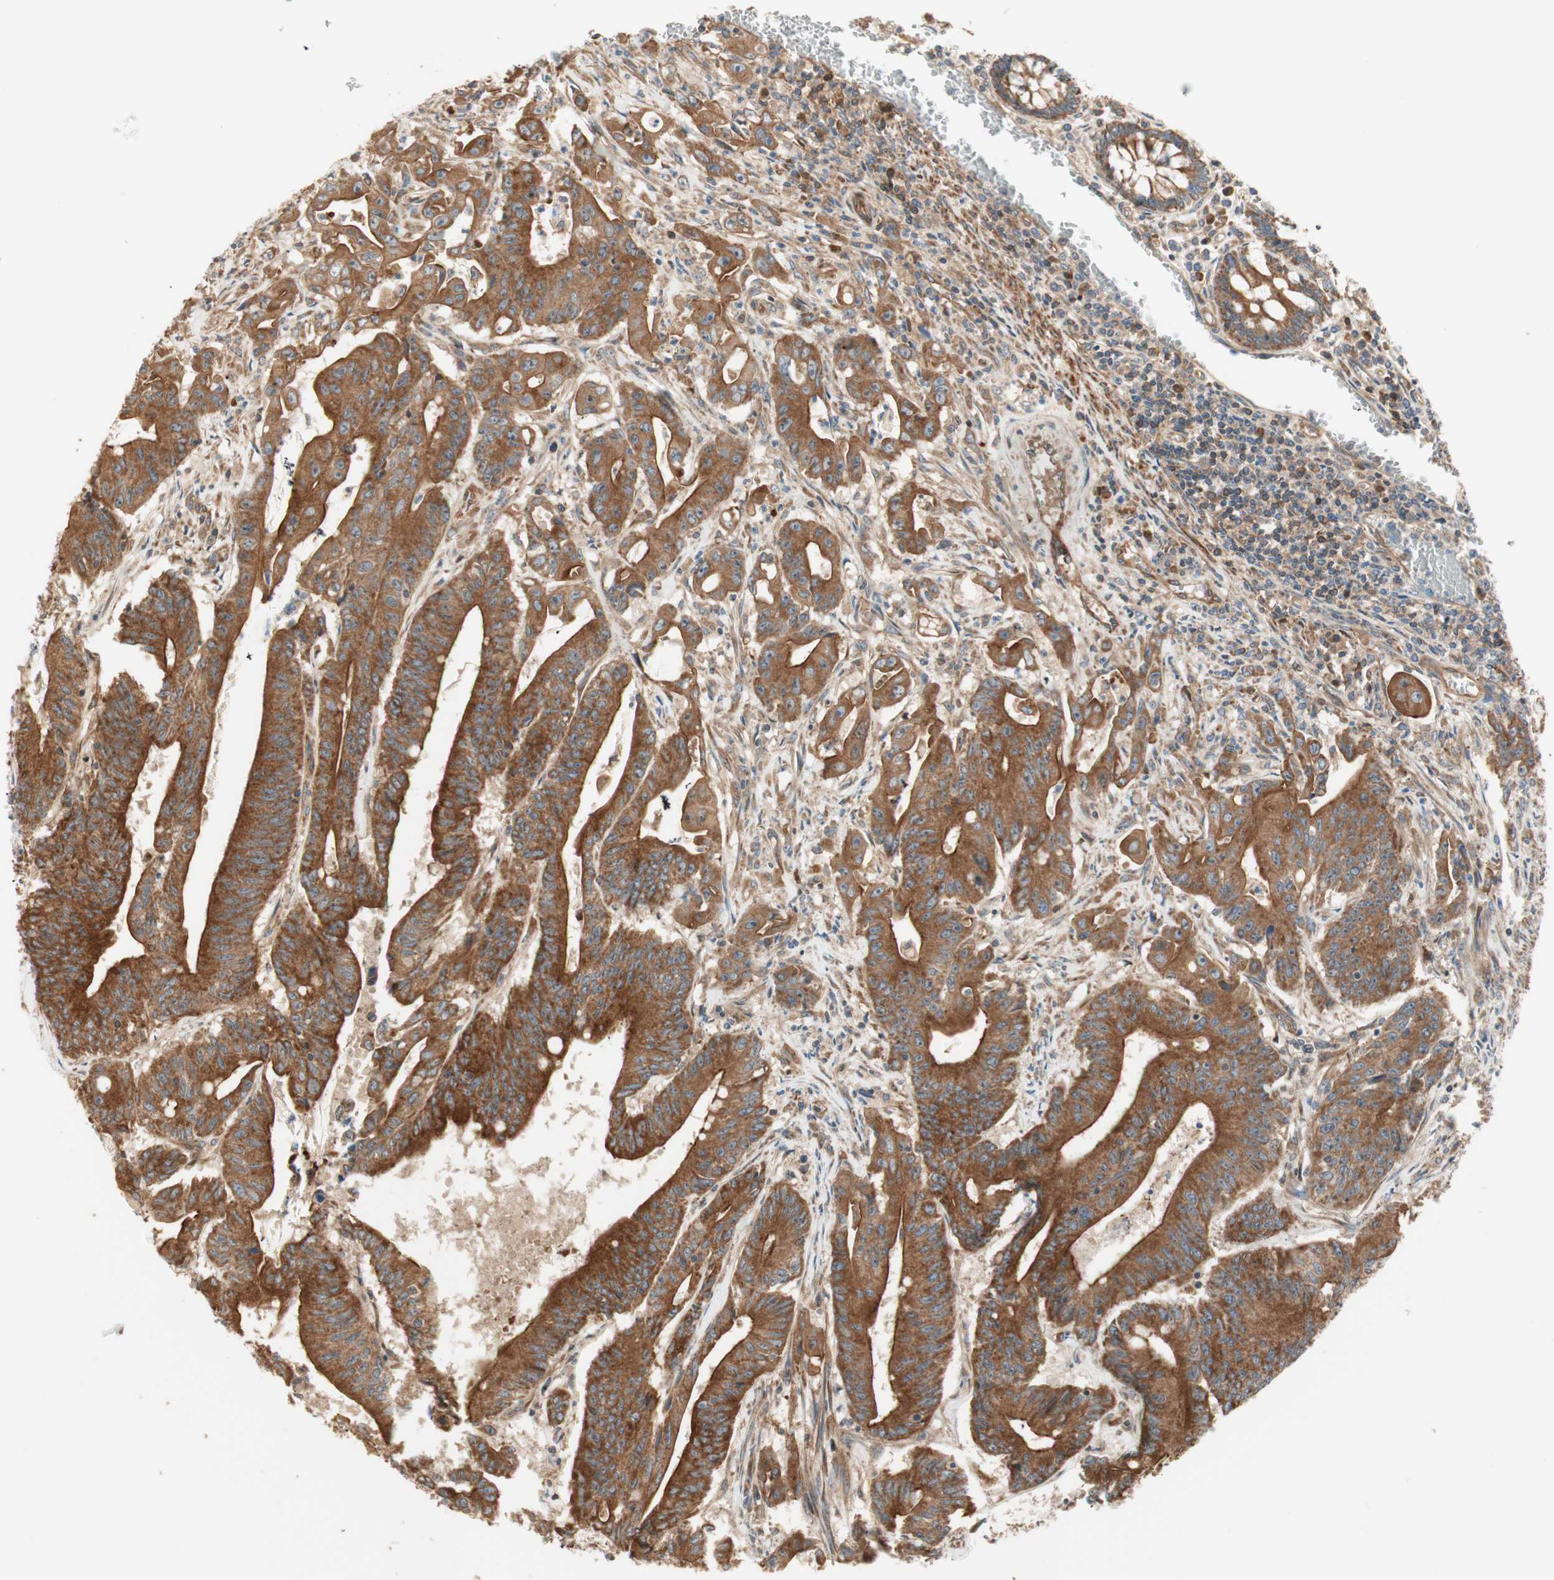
{"staining": {"intensity": "strong", "quantity": ">75%", "location": "cytoplasmic/membranous"}, "tissue": "colorectal cancer", "cell_type": "Tumor cells", "image_type": "cancer", "snomed": [{"axis": "morphology", "description": "Adenocarcinoma, NOS"}, {"axis": "topography", "description": "Colon"}], "caption": "A brown stain shows strong cytoplasmic/membranous positivity of a protein in colorectal adenocarcinoma tumor cells. The protein of interest is stained brown, and the nuclei are stained in blue (DAB IHC with brightfield microscopy, high magnification).", "gene": "CTTNBP2NL", "patient": {"sex": "male", "age": 45}}